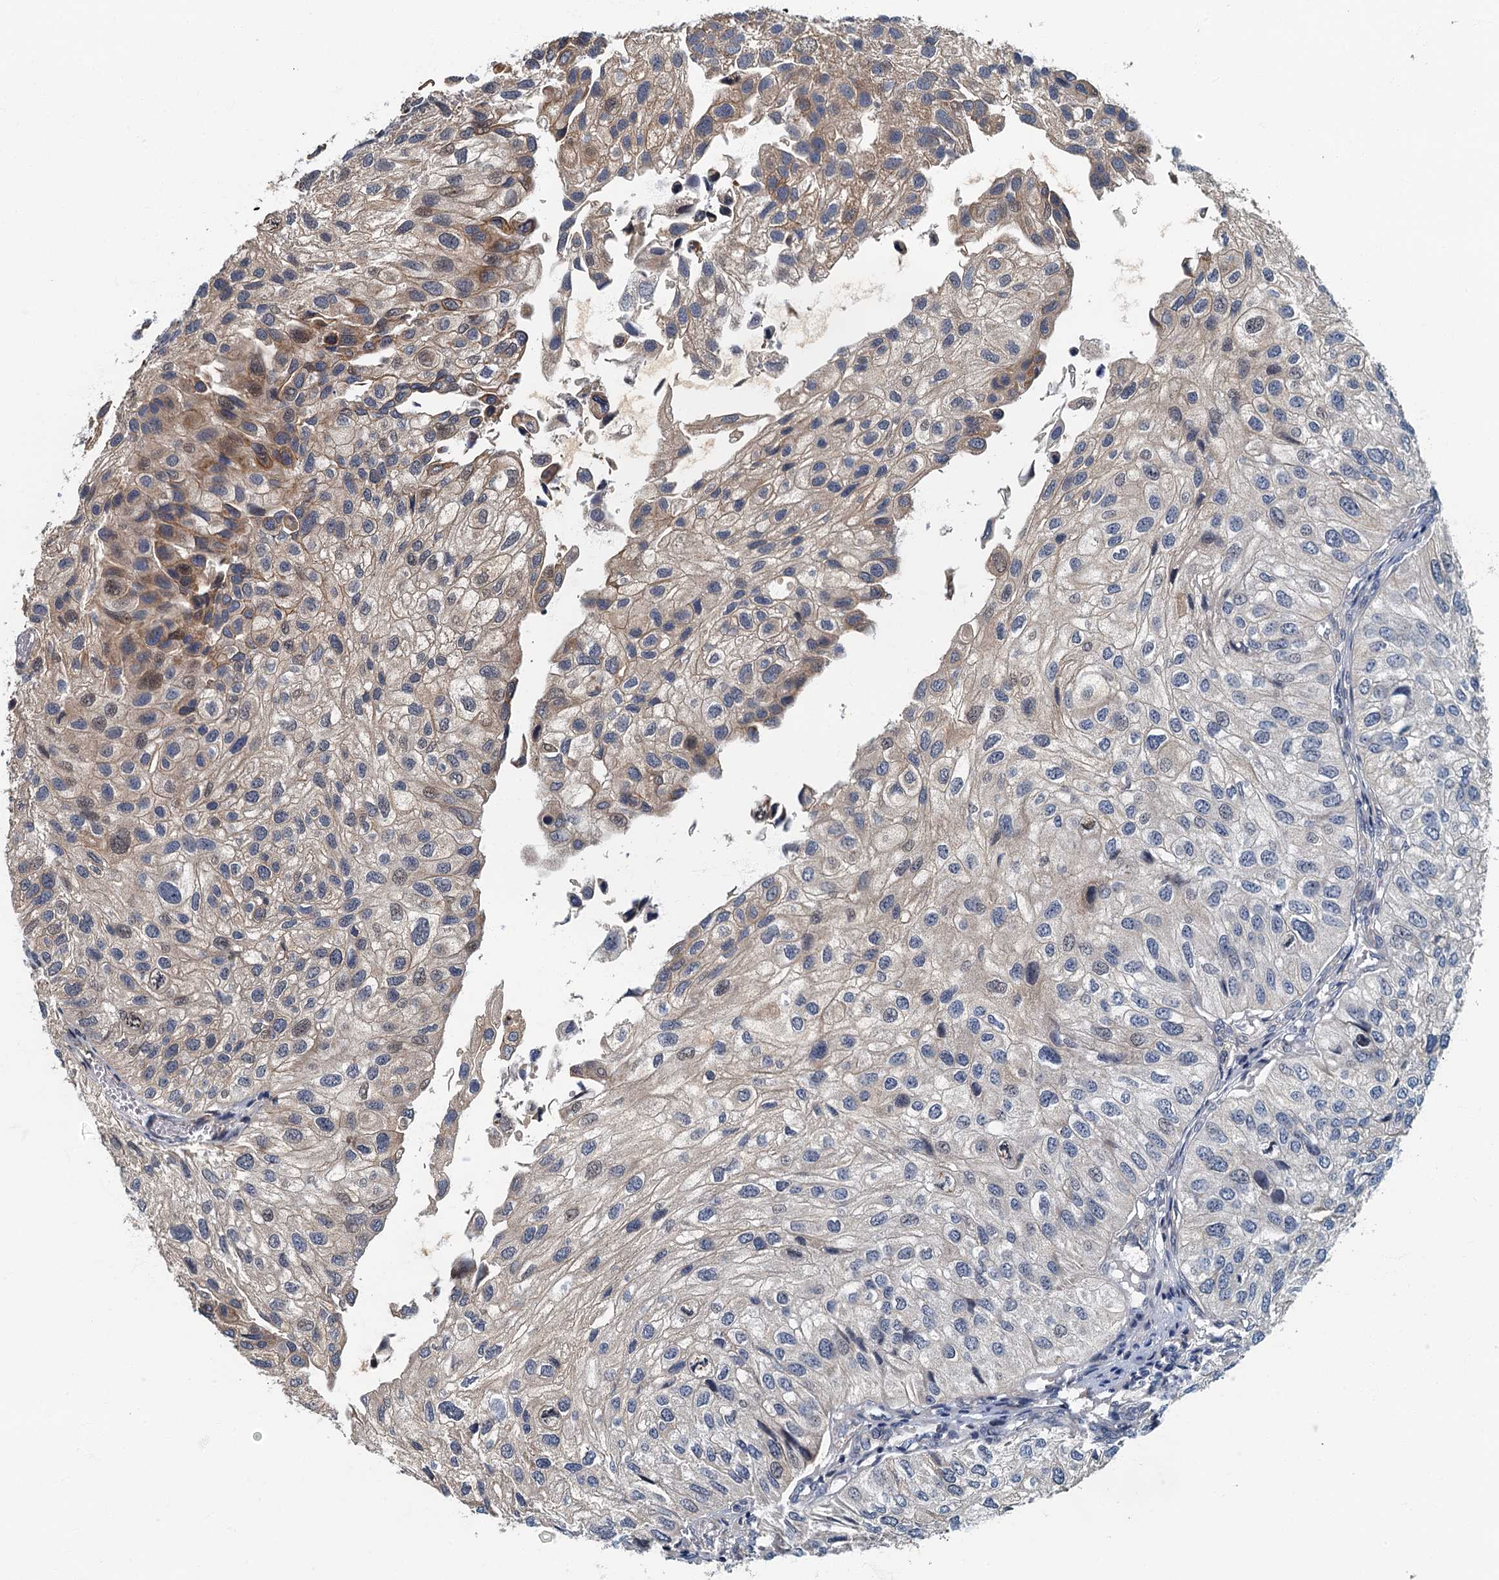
{"staining": {"intensity": "weak", "quantity": "<25%", "location": "cytoplasmic/membranous"}, "tissue": "urothelial cancer", "cell_type": "Tumor cells", "image_type": "cancer", "snomed": [{"axis": "morphology", "description": "Urothelial carcinoma, Low grade"}, {"axis": "topography", "description": "Urinary bladder"}], "caption": "Low-grade urothelial carcinoma stained for a protein using IHC demonstrates no expression tumor cells.", "gene": "CKAP2L", "patient": {"sex": "female", "age": 89}}